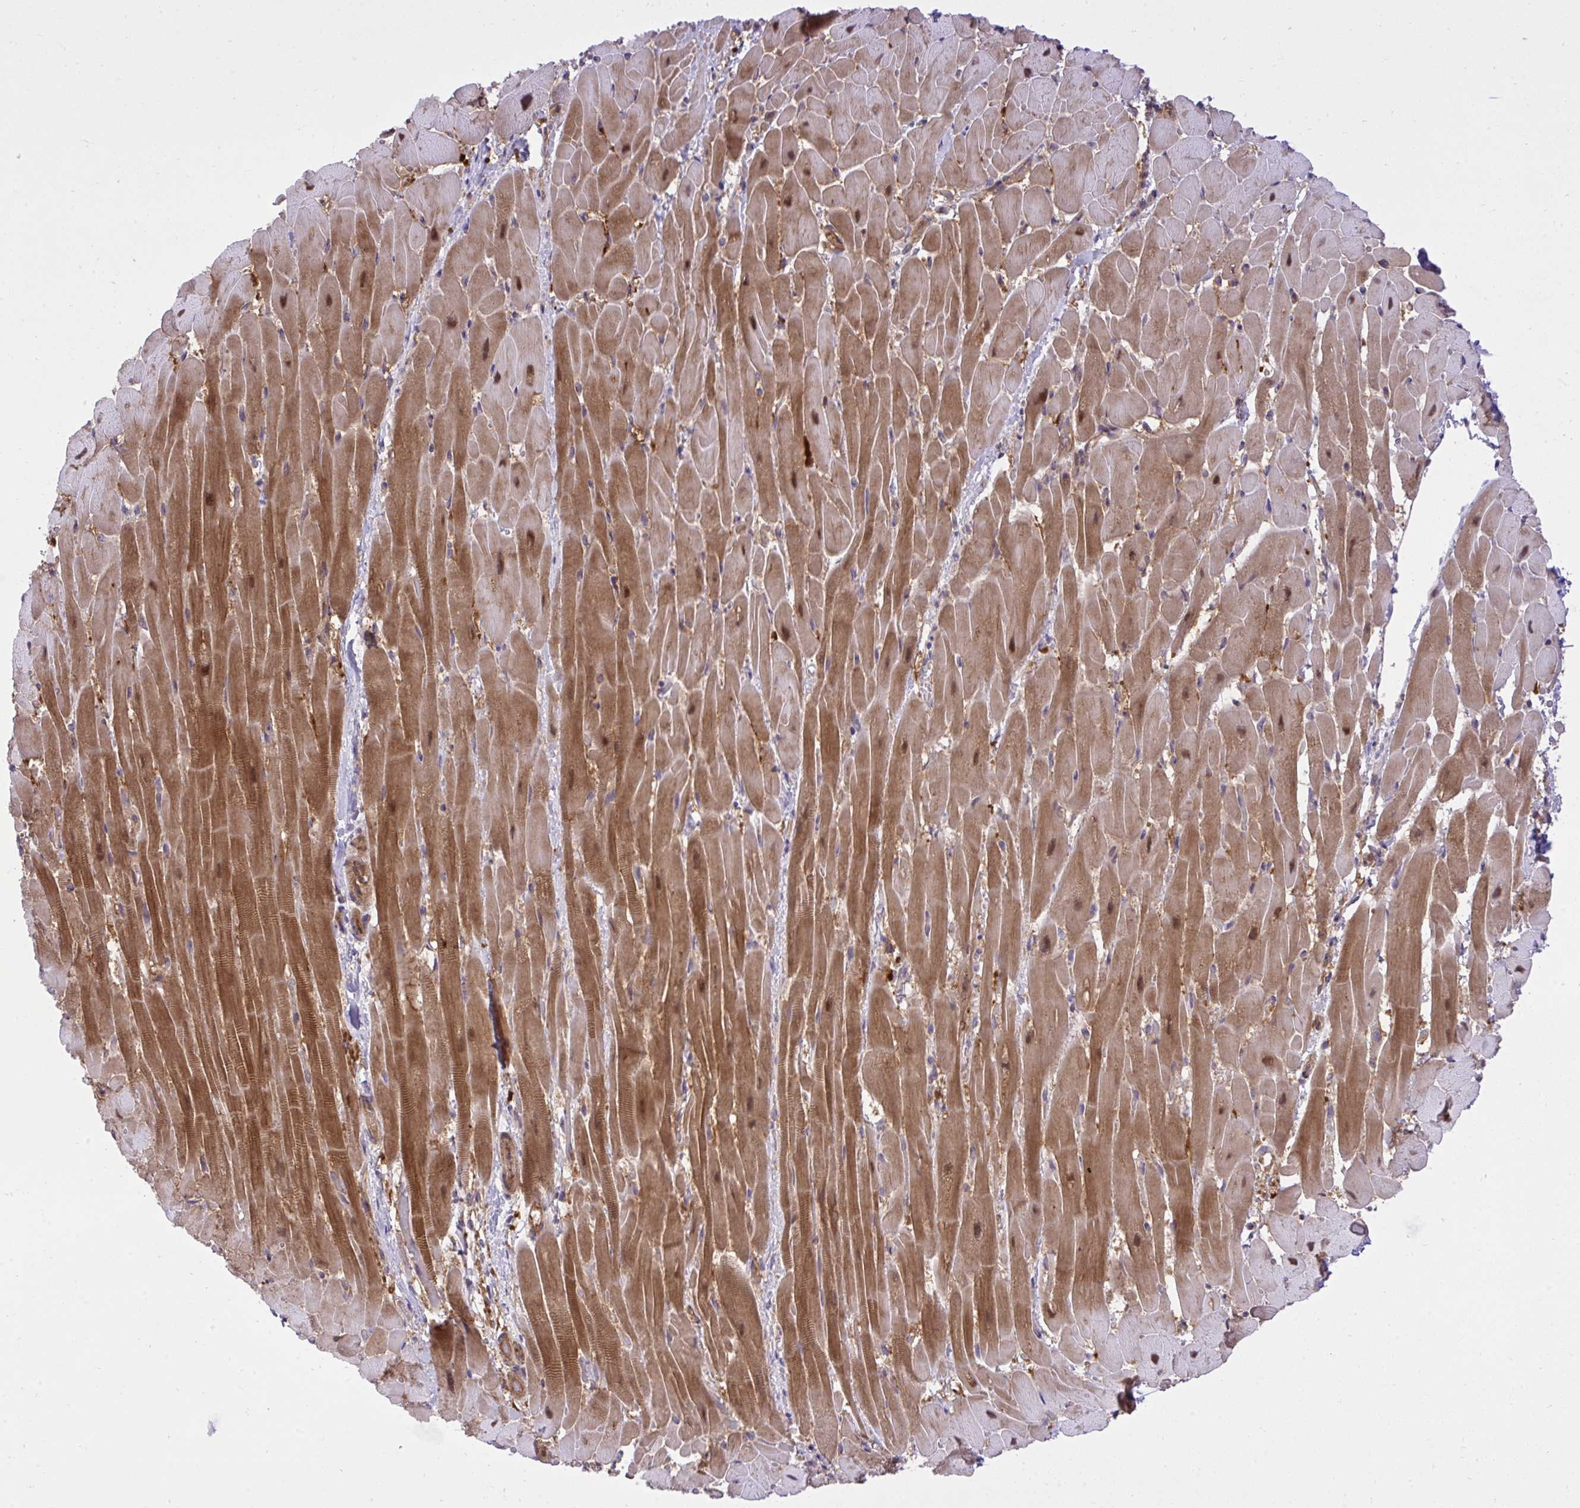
{"staining": {"intensity": "moderate", "quantity": ">75%", "location": "cytoplasmic/membranous,nuclear"}, "tissue": "heart muscle", "cell_type": "Cardiomyocytes", "image_type": "normal", "snomed": [{"axis": "morphology", "description": "Normal tissue, NOS"}, {"axis": "topography", "description": "Heart"}], "caption": "This is an image of IHC staining of benign heart muscle, which shows moderate positivity in the cytoplasmic/membranous,nuclear of cardiomyocytes.", "gene": "PPP5C", "patient": {"sex": "male", "age": 37}}